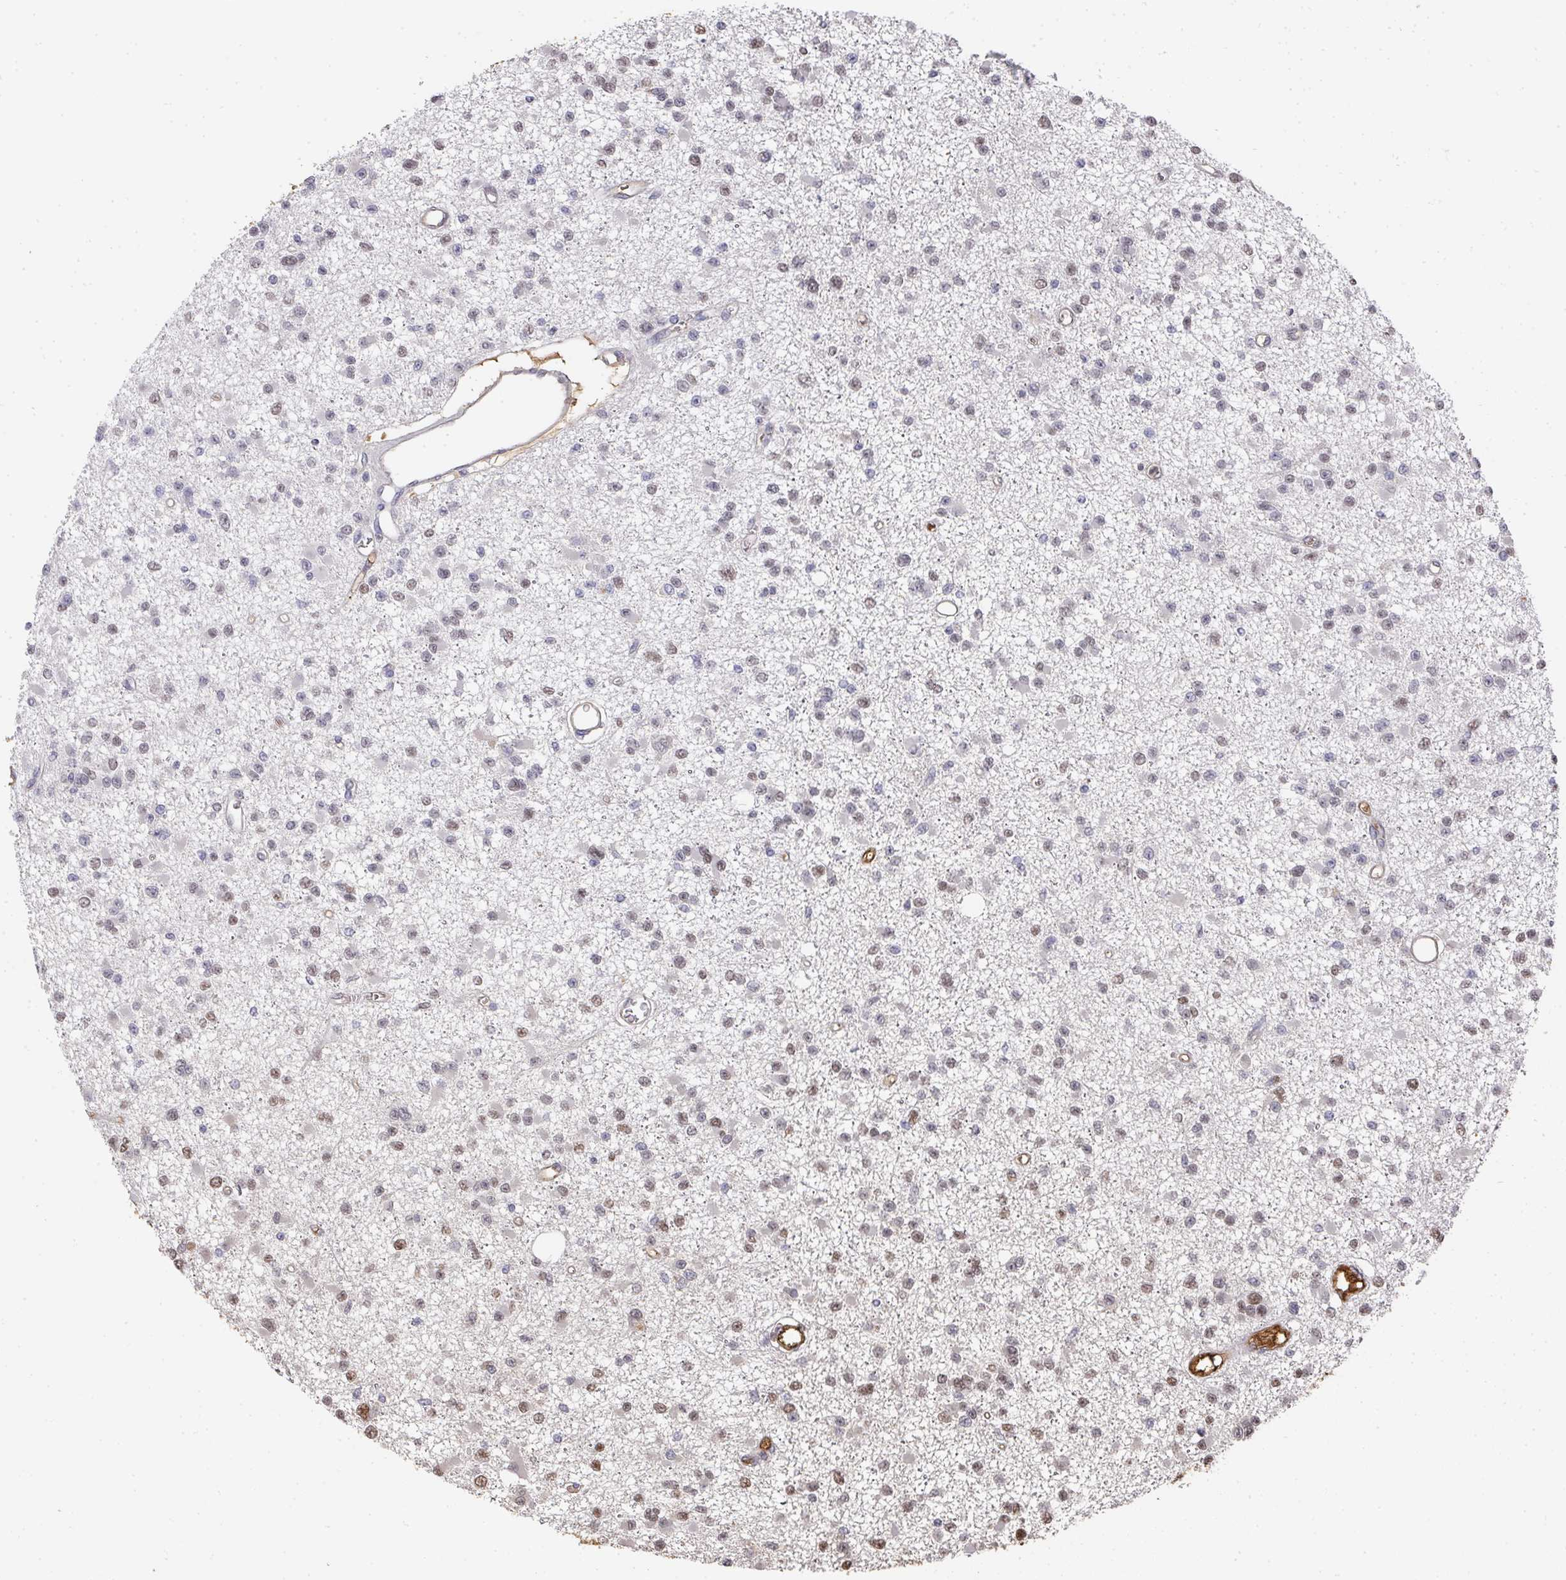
{"staining": {"intensity": "moderate", "quantity": "25%-75%", "location": "nuclear"}, "tissue": "glioma", "cell_type": "Tumor cells", "image_type": "cancer", "snomed": [{"axis": "morphology", "description": "Glioma, malignant, Low grade"}, {"axis": "topography", "description": "Brain"}], "caption": "IHC (DAB) staining of human glioma demonstrates moderate nuclear protein positivity in about 25%-75% of tumor cells.", "gene": "ALB", "patient": {"sex": "female", "age": 22}}